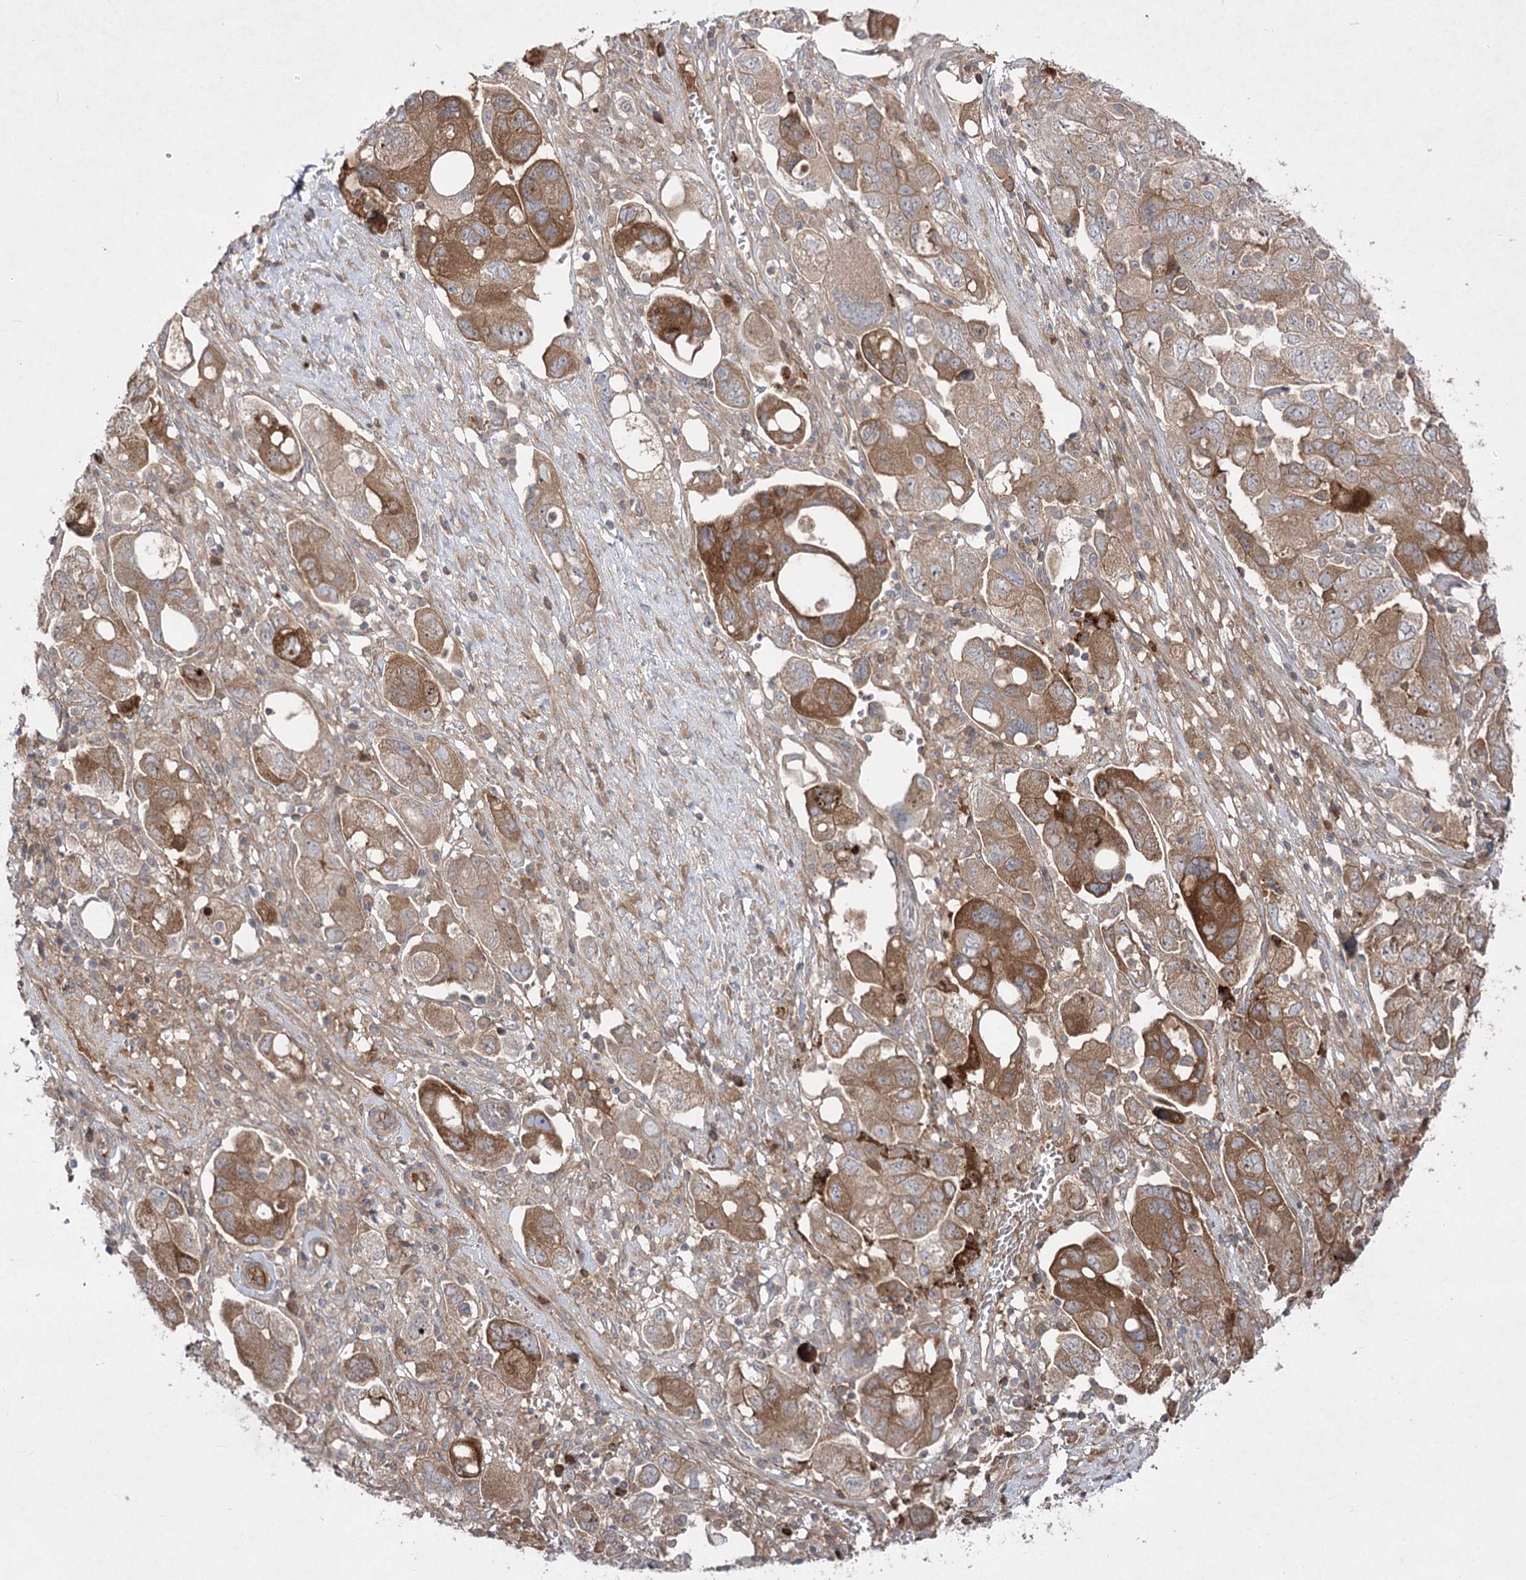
{"staining": {"intensity": "moderate", "quantity": ">75%", "location": "cytoplasmic/membranous"}, "tissue": "ovarian cancer", "cell_type": "Tumor cells", "image_type": "cancer", "snomed": [{"axis": "morphology", "description": "Carcinoma, NOS"}, {"axis": "morphology", "description": "Cystadenocarcinoma, serous, NOS"}, {"axis": "topography", "description": "Ovary"}], "caption": "Immunohistochemistry (IHC) of human ovarian cancer displays medium levels of moderate cytoplasmic/membranous expression in approximately >75% of tumor cells.", "gene": "PLEKHA5", "patient": {"sex": "female", "age": 69}}